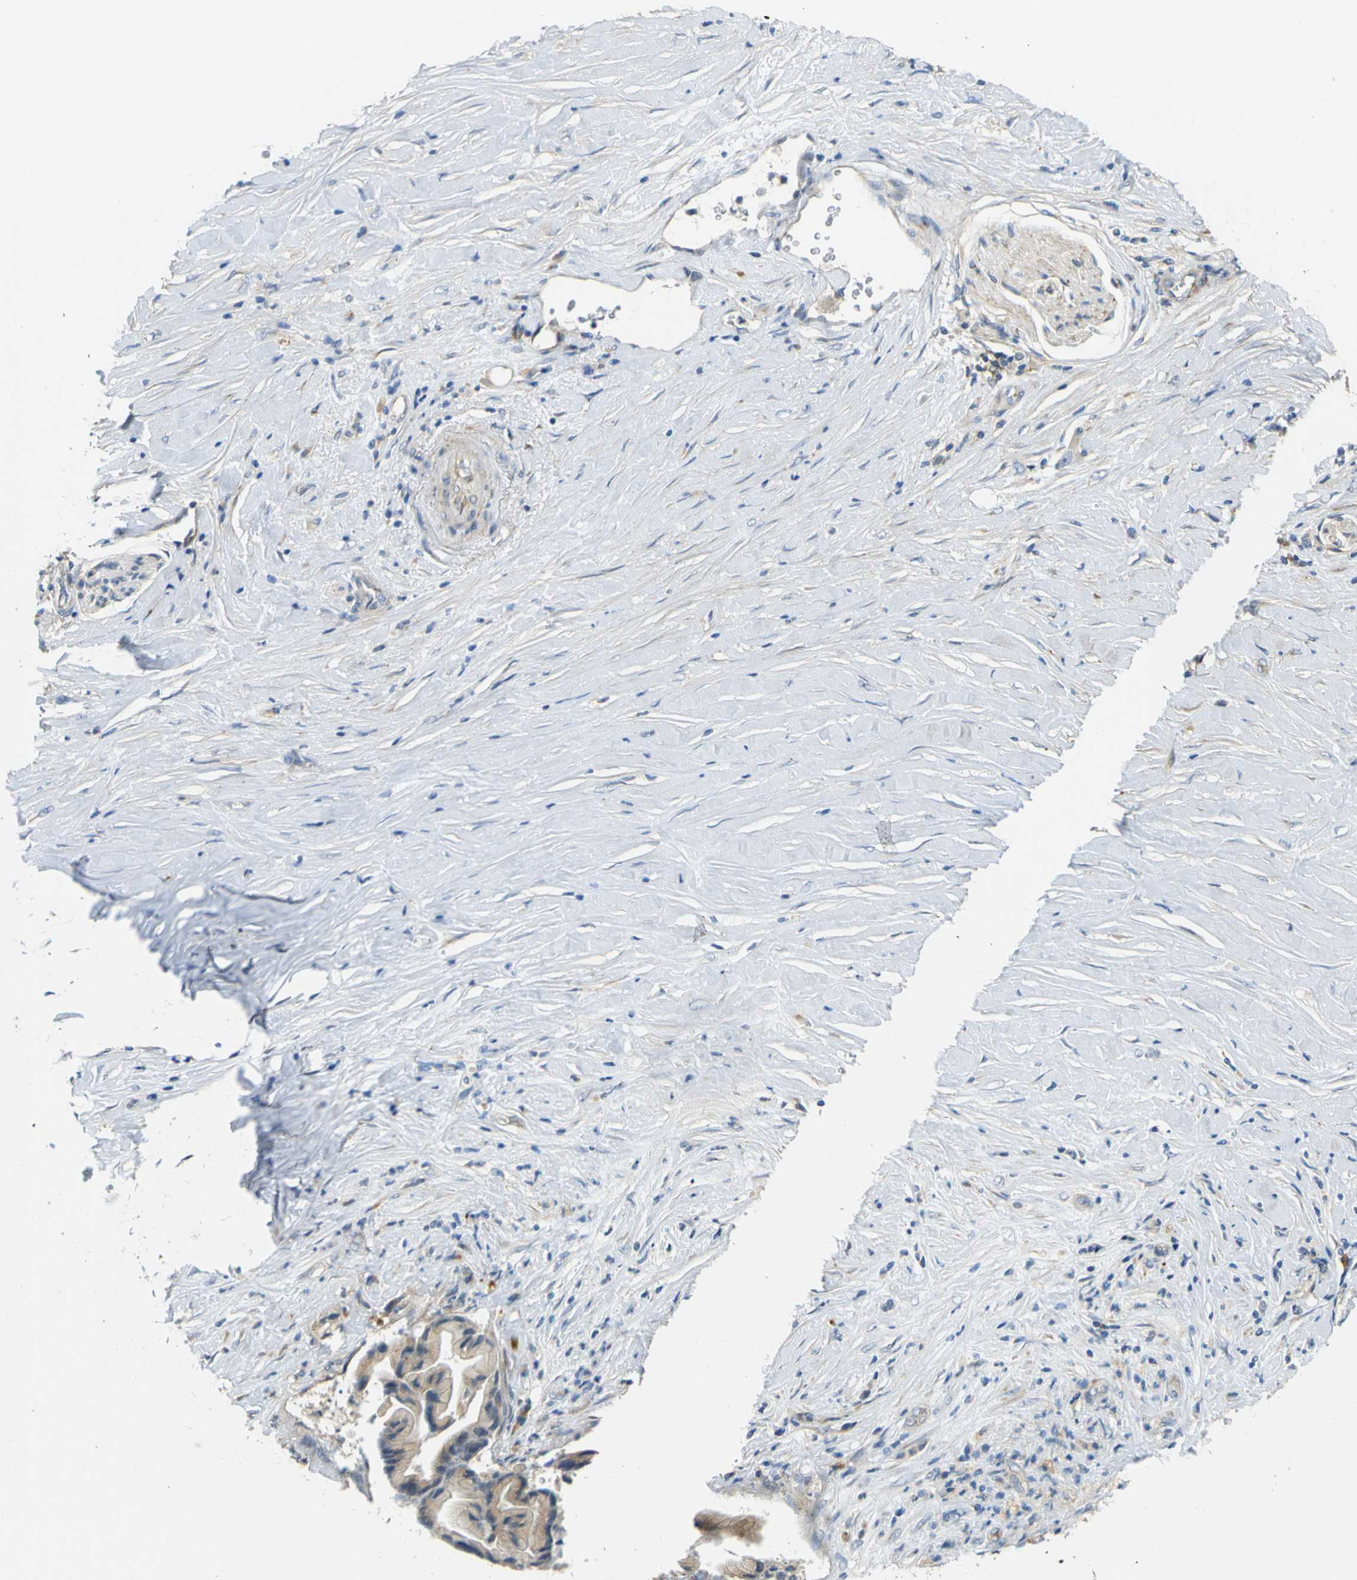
{"staining": {"intensity": "moderate", "quantity": ">75%", "location": "cytoplasmic/membranous"}, "tissue": "pancreatic cancer", "cell_type": "Tumor cells", "image_type": "cancer", "snomed": [{"axis": "morphology", "description": "Adenocarcinoma, NOS"}, {"axis": "topography", "description": "Pancreas"}], "caption": "Immunohistochemical staining of human pancreatic cancer (adenocarcinoma) exhibits medium levels of moderate cytoplasmic/membranous protein staining in approximately >75% of tumor cells.", "gene": "SYPL1", "patient": {"sex": "female", "age": 59}}